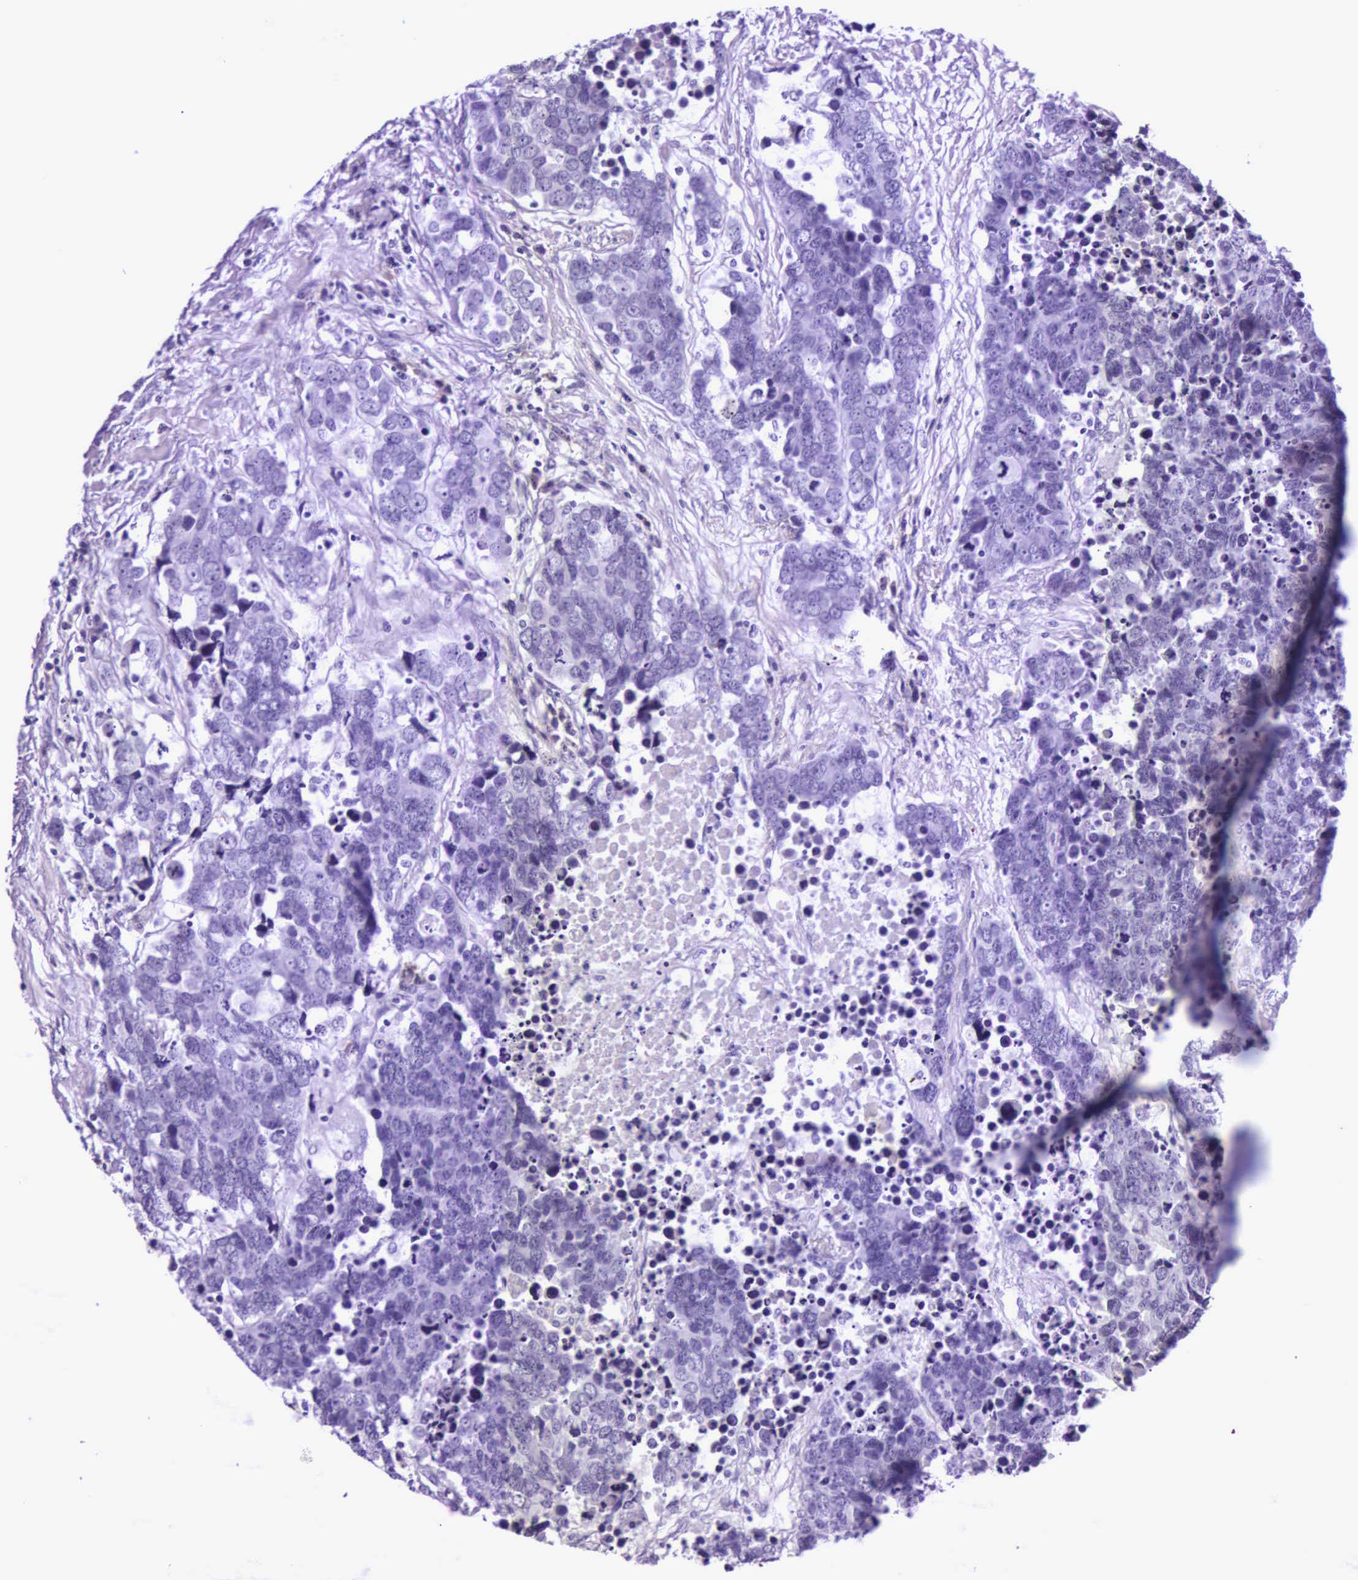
{"staining": {"intensity": "negative", "quantity": "none", "location": "none"}, "tissue": "lung cancer", "cell_type": "Tumor cells", "image_type": "cancer", "snomed": [{"axis": "morphology", "description": "Carcinoid, malignant, NOS"}, {"axis": "topography", "description": "Lung"}], "caption": "Lung cancer was stained to show a protein in brown. There is no significant positivity in tumor cells. (Brightfield microscopy of DAB immunohistochemistry (IHC) at high magnification).", "gene": "CD1A", "patient": {"sex": "male", "age": 60}}